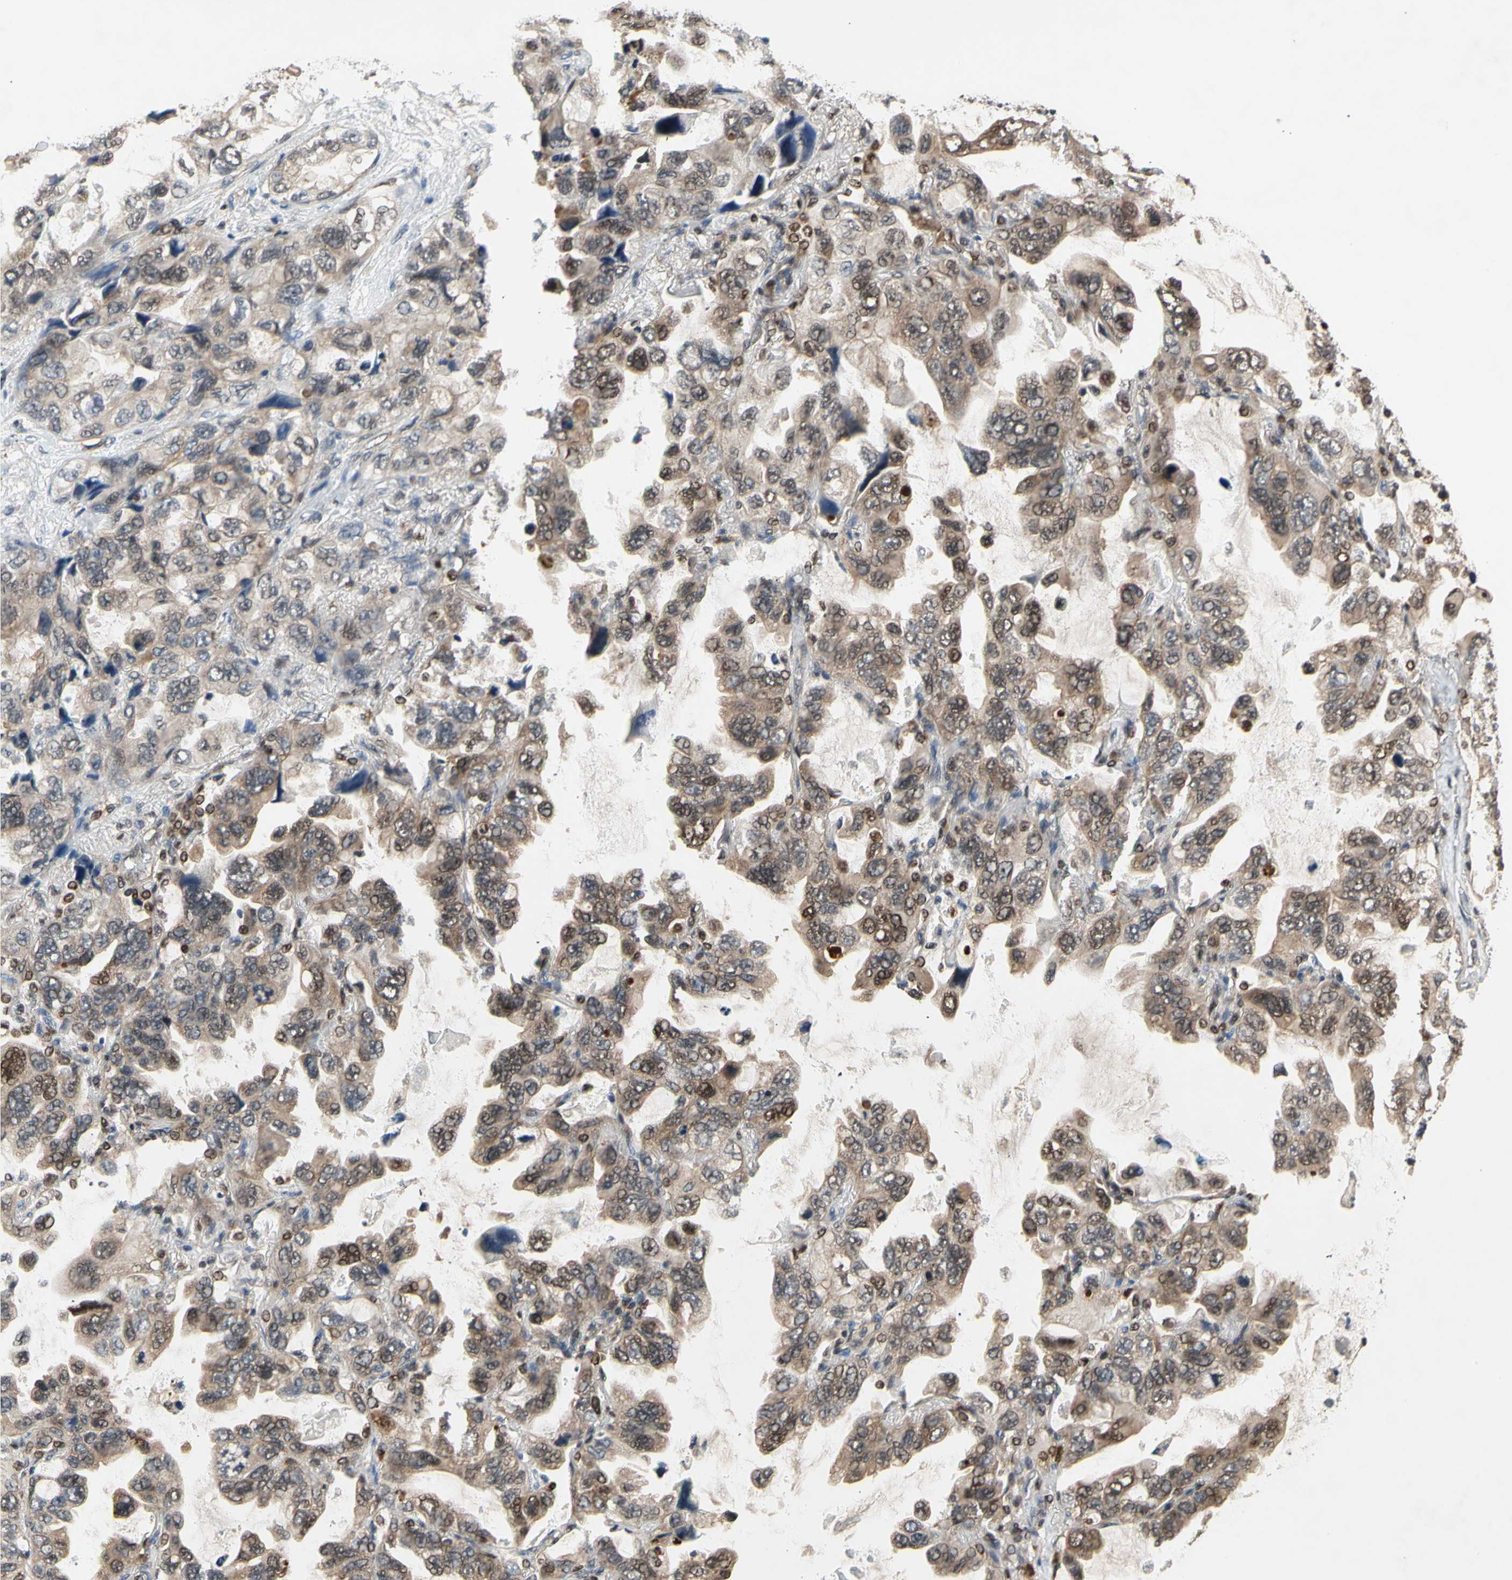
{"staining": {"intensity": "weak", "quantity": ">75%", "location": "cytoplasmic/membranous"}, "tissue": "lung cancer", "cell_type": "Tumor cells", "image_type": "cancer", "snomed": [{"axis": "morphology", "description": "Squamous cell carcinoma, NOS"}, {"axis": "topography", "description": "Lung"}], "caption": "This is an image of immunohistochemistry (IHC) staining of lung cancer, which shows weak positivity in the cytoplasmic/membranous of tumor cells.", "gene": "GSR", "patient": {"sex": "female", "age": 73}}